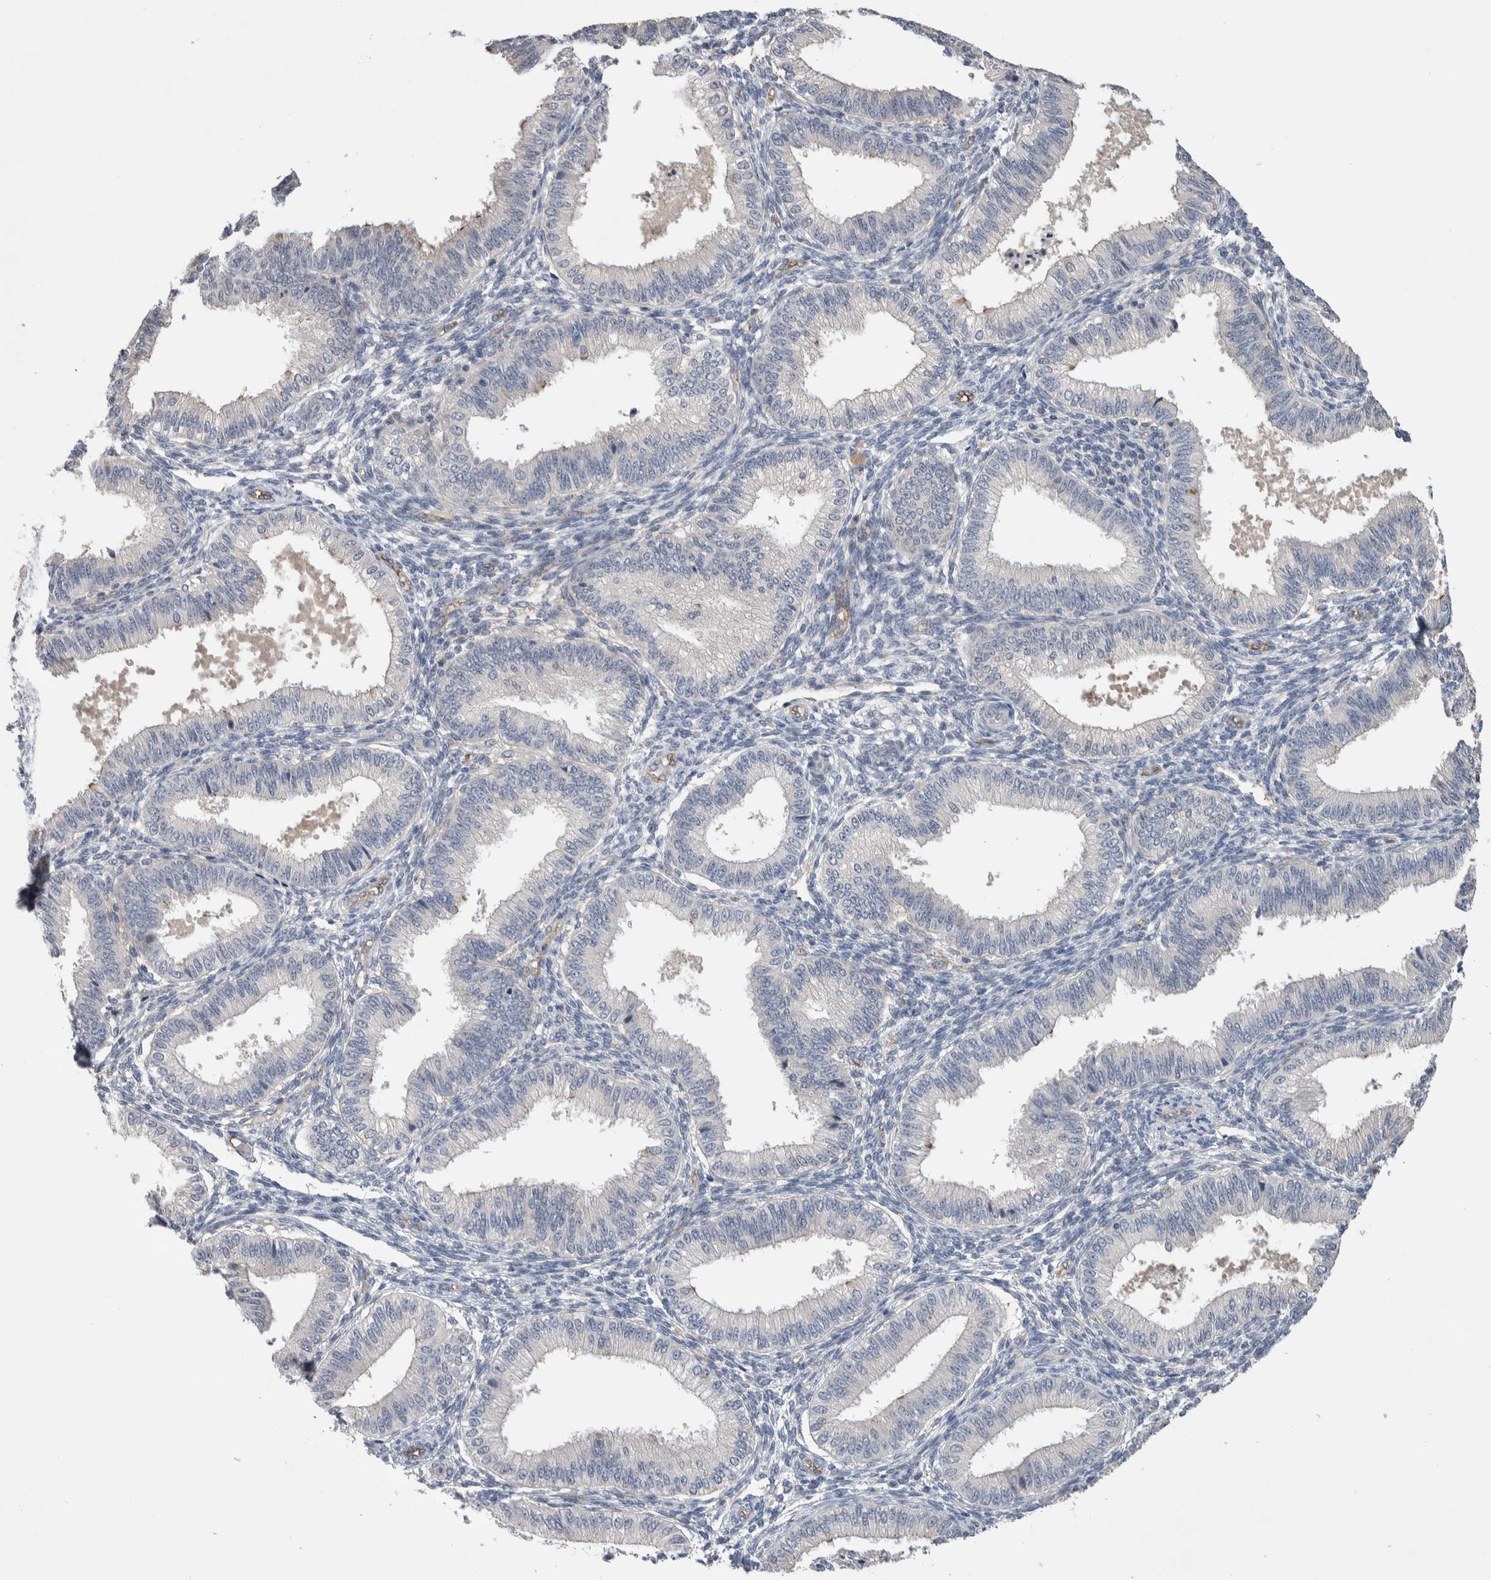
{"staining": {"intensity": "negative", "quantity": "none", "location": "none"}, "tissue": "endometrium", "cell_type": "Cells in endometrial stroma", "image_type": "normal", "snomed": [{"axis": "morphology", "description": "Normal tissue, NOS"}, {"axis": "topography", "description": "Endometrium"}], "caption": "A photomicrograph of human endometrium is negative for staining in cells in endometrial stroma. The staining was performed using DAB to visualize the protein expression in brown, while the nuclei were stained in blue with hematoxylin (Magnification: 20x).", "gene": "CEP131", "patient": {"sex": "female", "age": 39}}